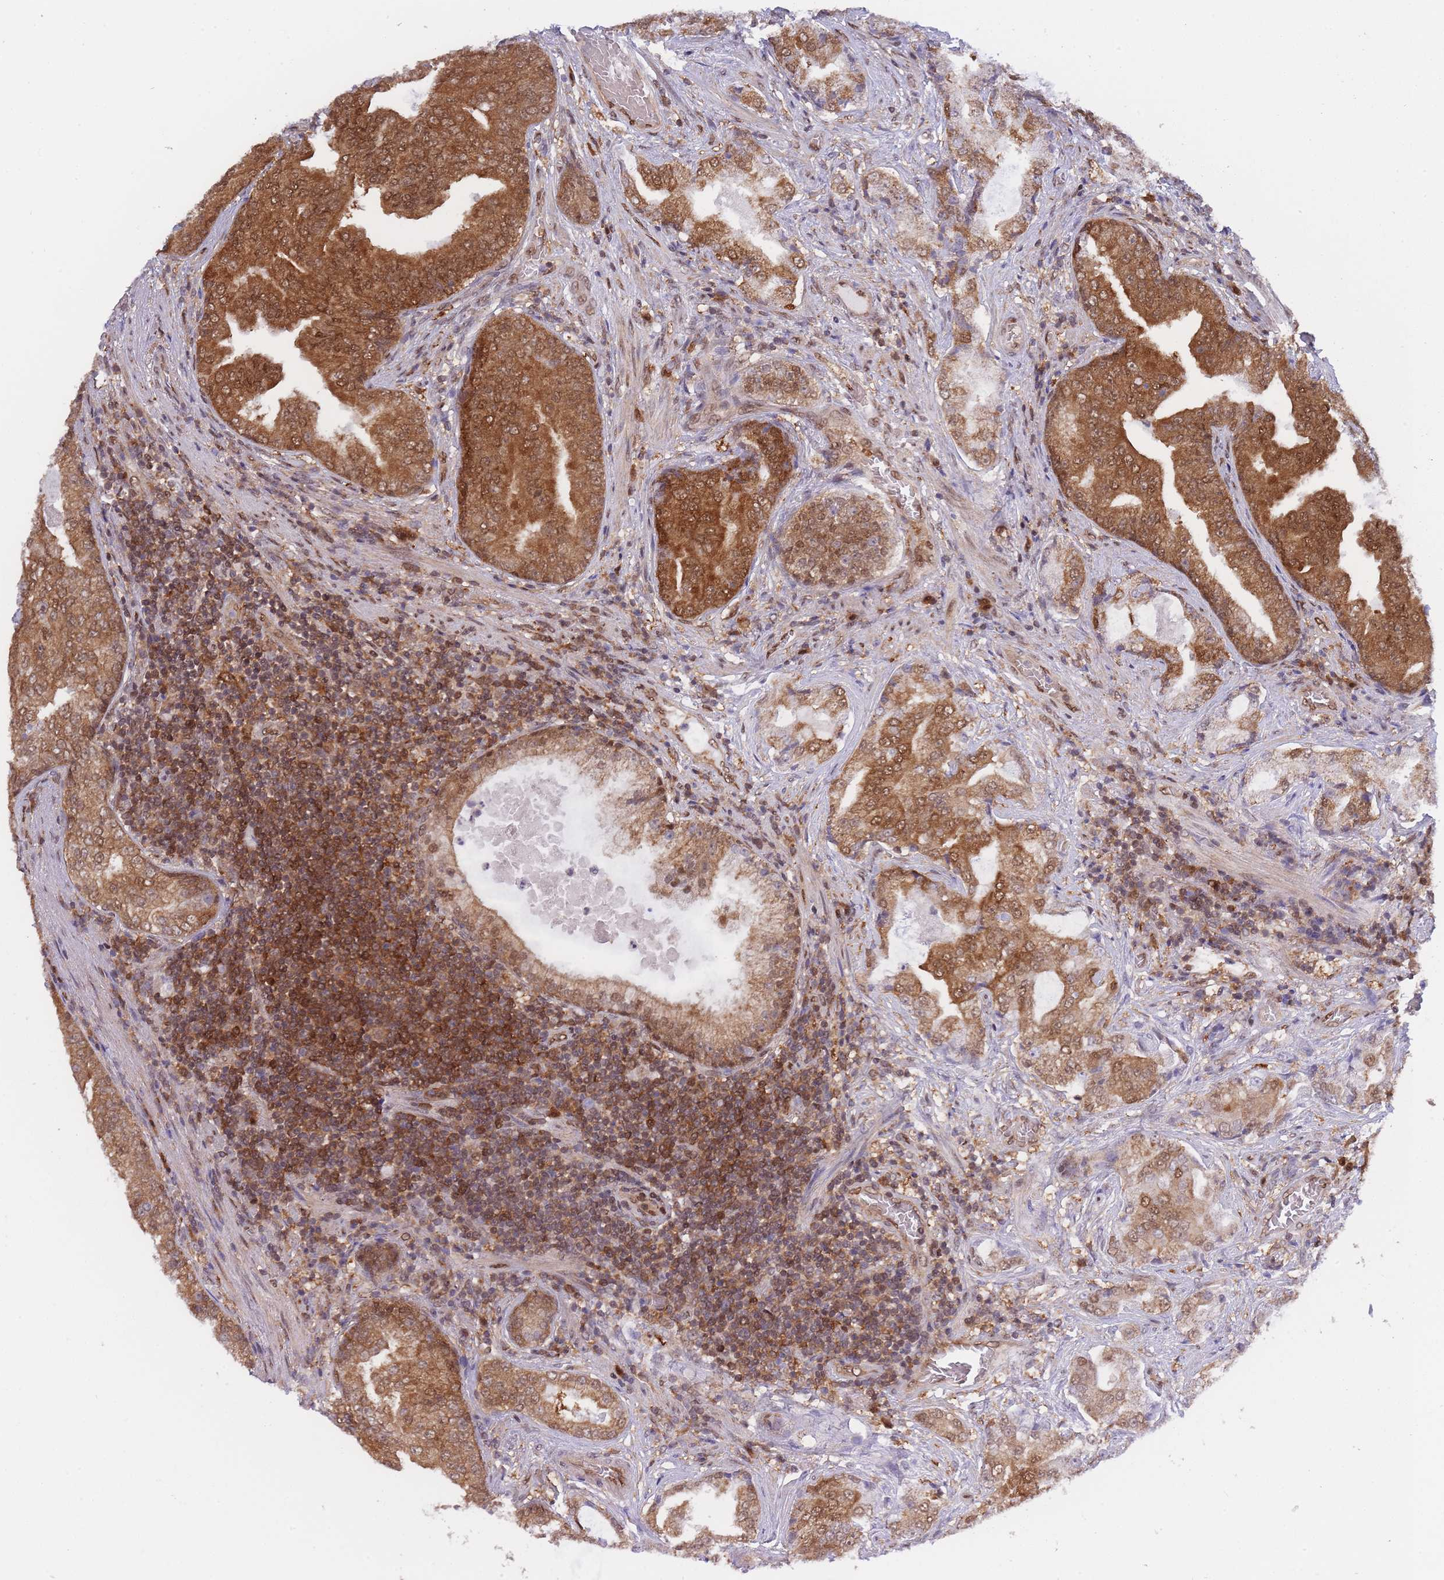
{"staining": {"intensity": "moderate", "quantity": ">75%", "location": "cytoplasmic/membranous,nuclear"}, "tissue": "prostate cancer", "cell_type": "Tumor cells", "image_type": "cancer", "snomed": [{"axis": "morphology", "description": "Adenocarcinoma, High grade"}, {"axis": "topography", "description": "Prostate"}], "caption": "Moderate cytoplasmic/membranous and nuclear protein staining is present in approximately >75% of tumor cells in prostate cancer (adenocarcinoma (high-grade)).", "gene": "NSFL1C", "patient": {"sex": "male", "age": 68}}